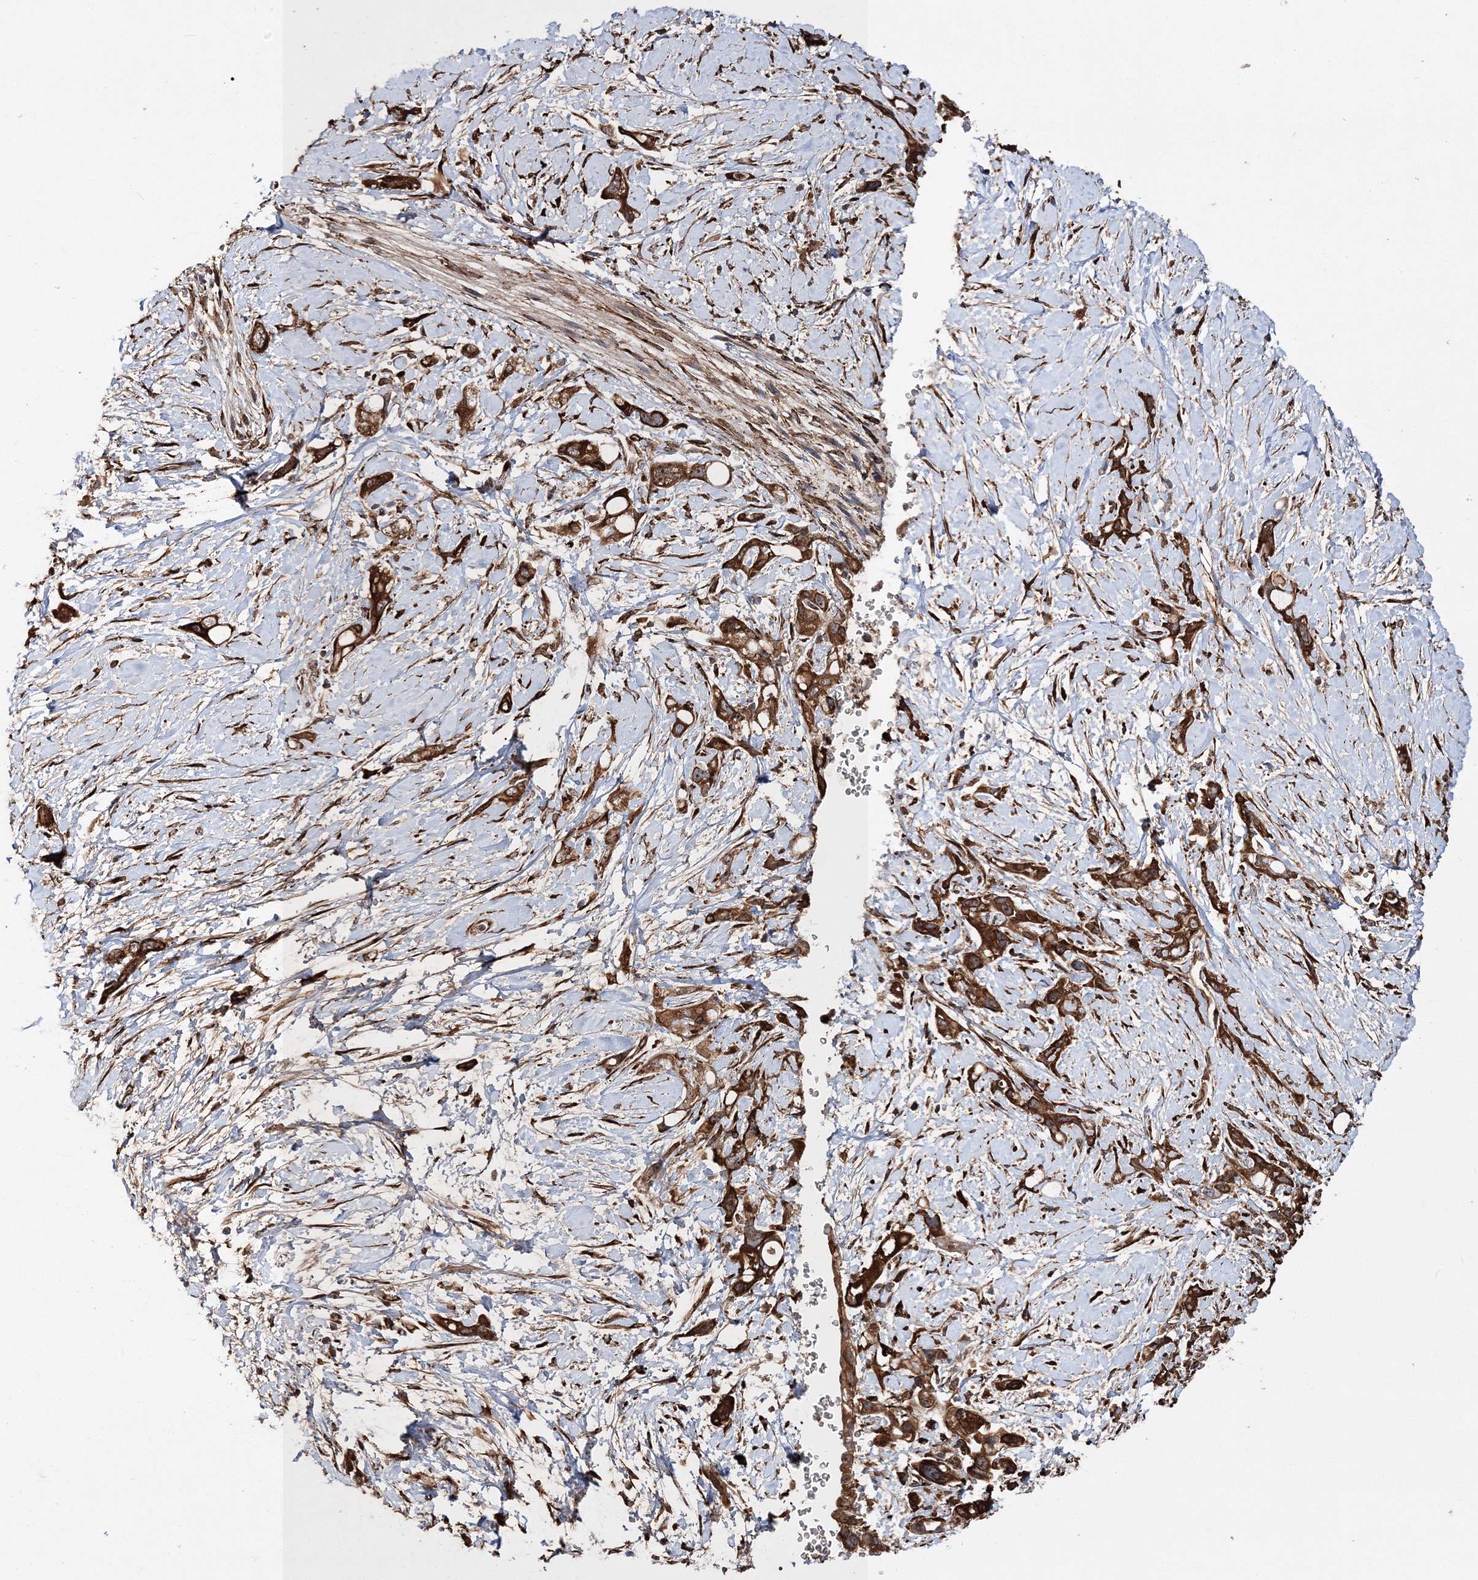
{"staining": {"intensity": "strong", "quantity": ">75%", "location": "cytoplasmic/membranous"}, "tissue": "pancreatic cancer", "cell_type": "Tumor cells", "image_type": "cancer", "snomed": [{"axis": "morphology", "description": "Adenocarcinoma, NOS"}, {"axis": "topography", "description": "Pancreas"}], "caption": "Protein expression analysis of human adenocarcinoma (pancreatic) reveals strong cytoplasmic/membranous positivity in approximately >75% of tumor cells.", "gene": "SCRN3", "patient": {"sex": "female", "age": 56}}